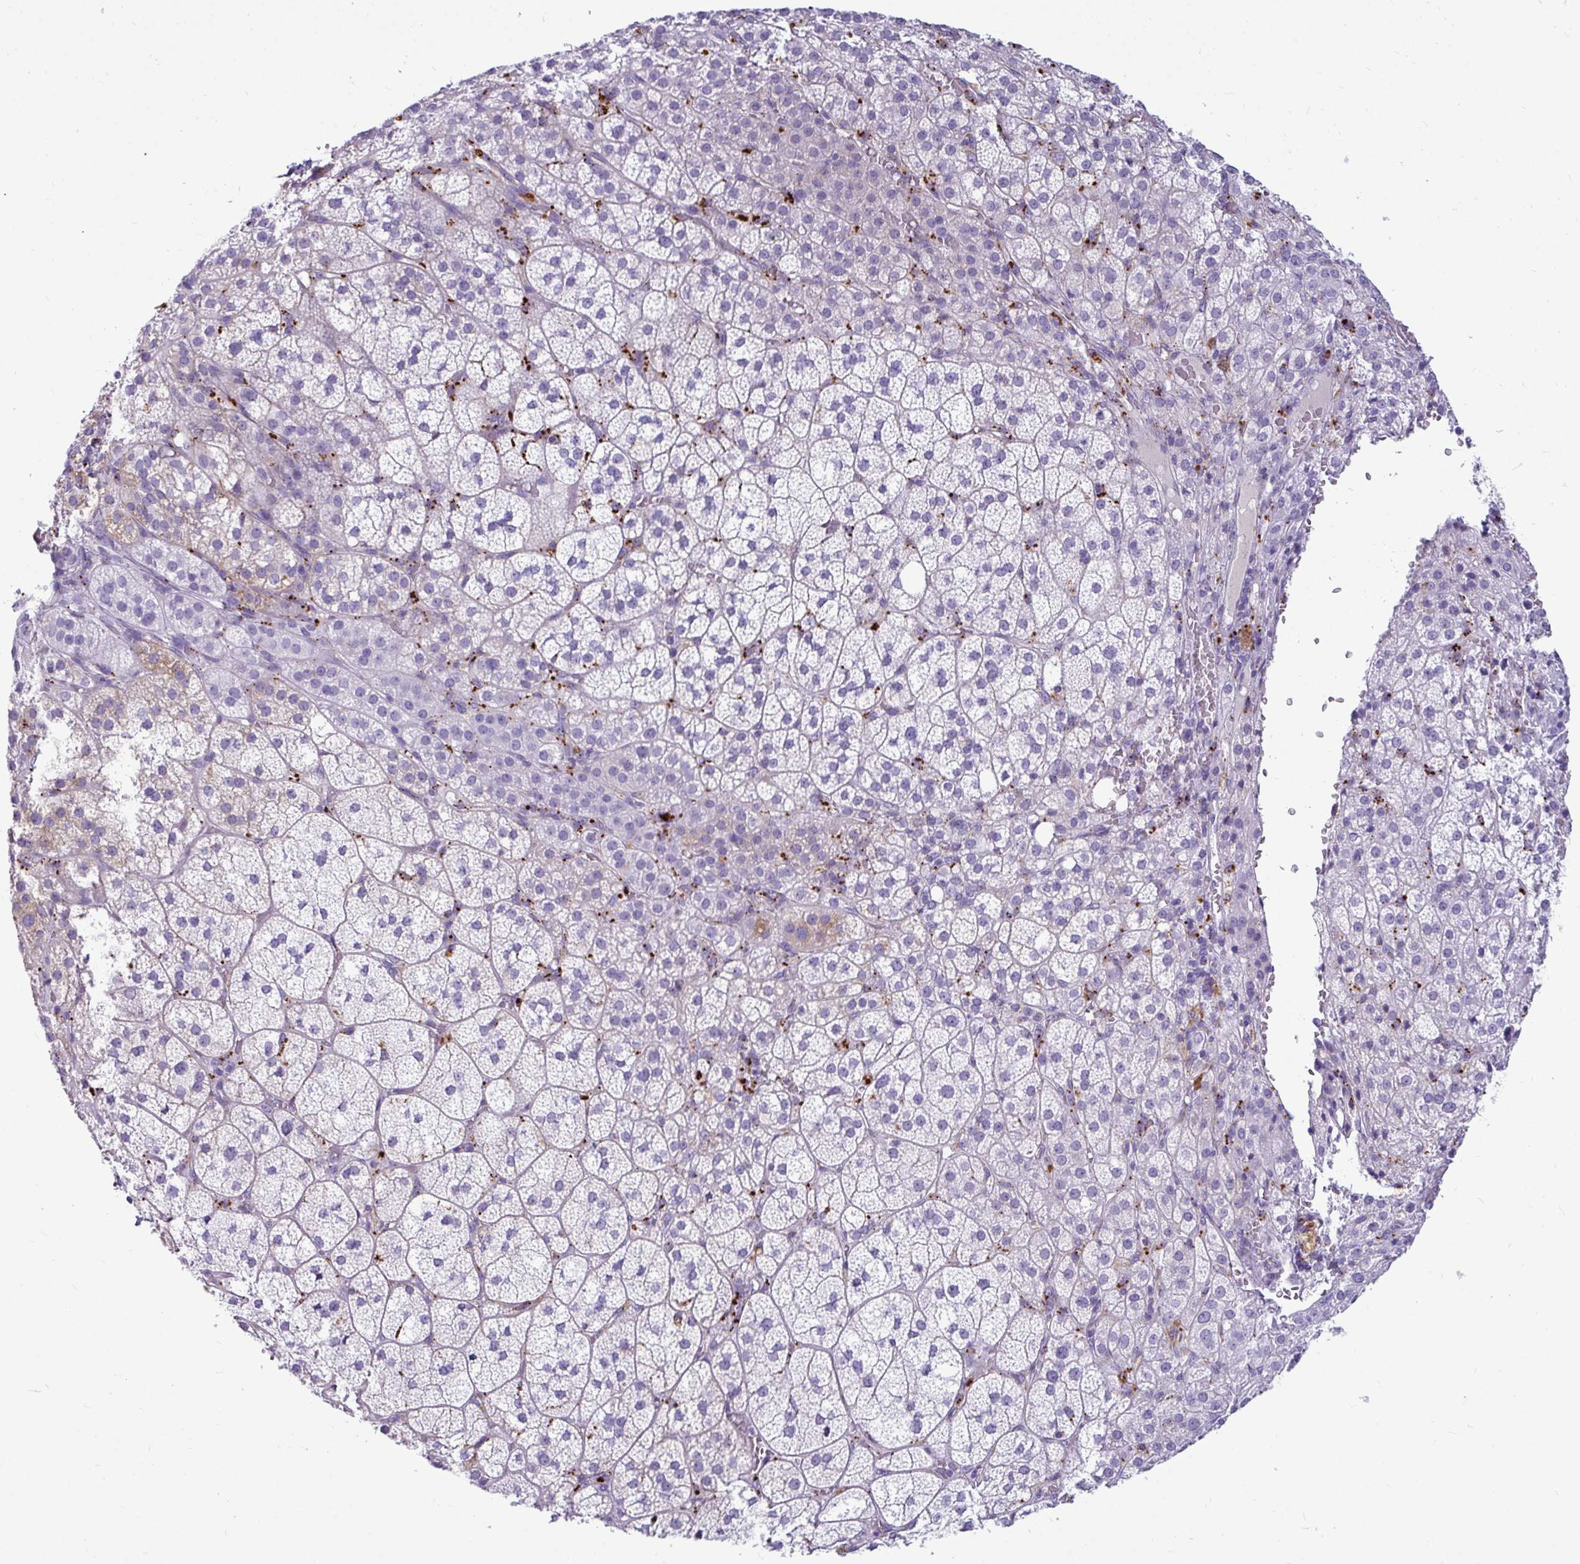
{"staining": {"intensity": "negative", "quantity": "none", "location": "none"}, "tissue": "adrenal gland", "cell_type": "Glandular cells", "image_type": "normal", "snomed": [{"axis": "morphology", "description": "Normal tissue, NOS"}, {"axis": "topography", "description": "Adrenal gland"}], "caption": "Immunohistochemical staining of unremarkable human adrenal gland demonstrates no significant positivity in glandular cells.", "gene": "CTSZ", "patient": {"sex": "female", "age": 60}}